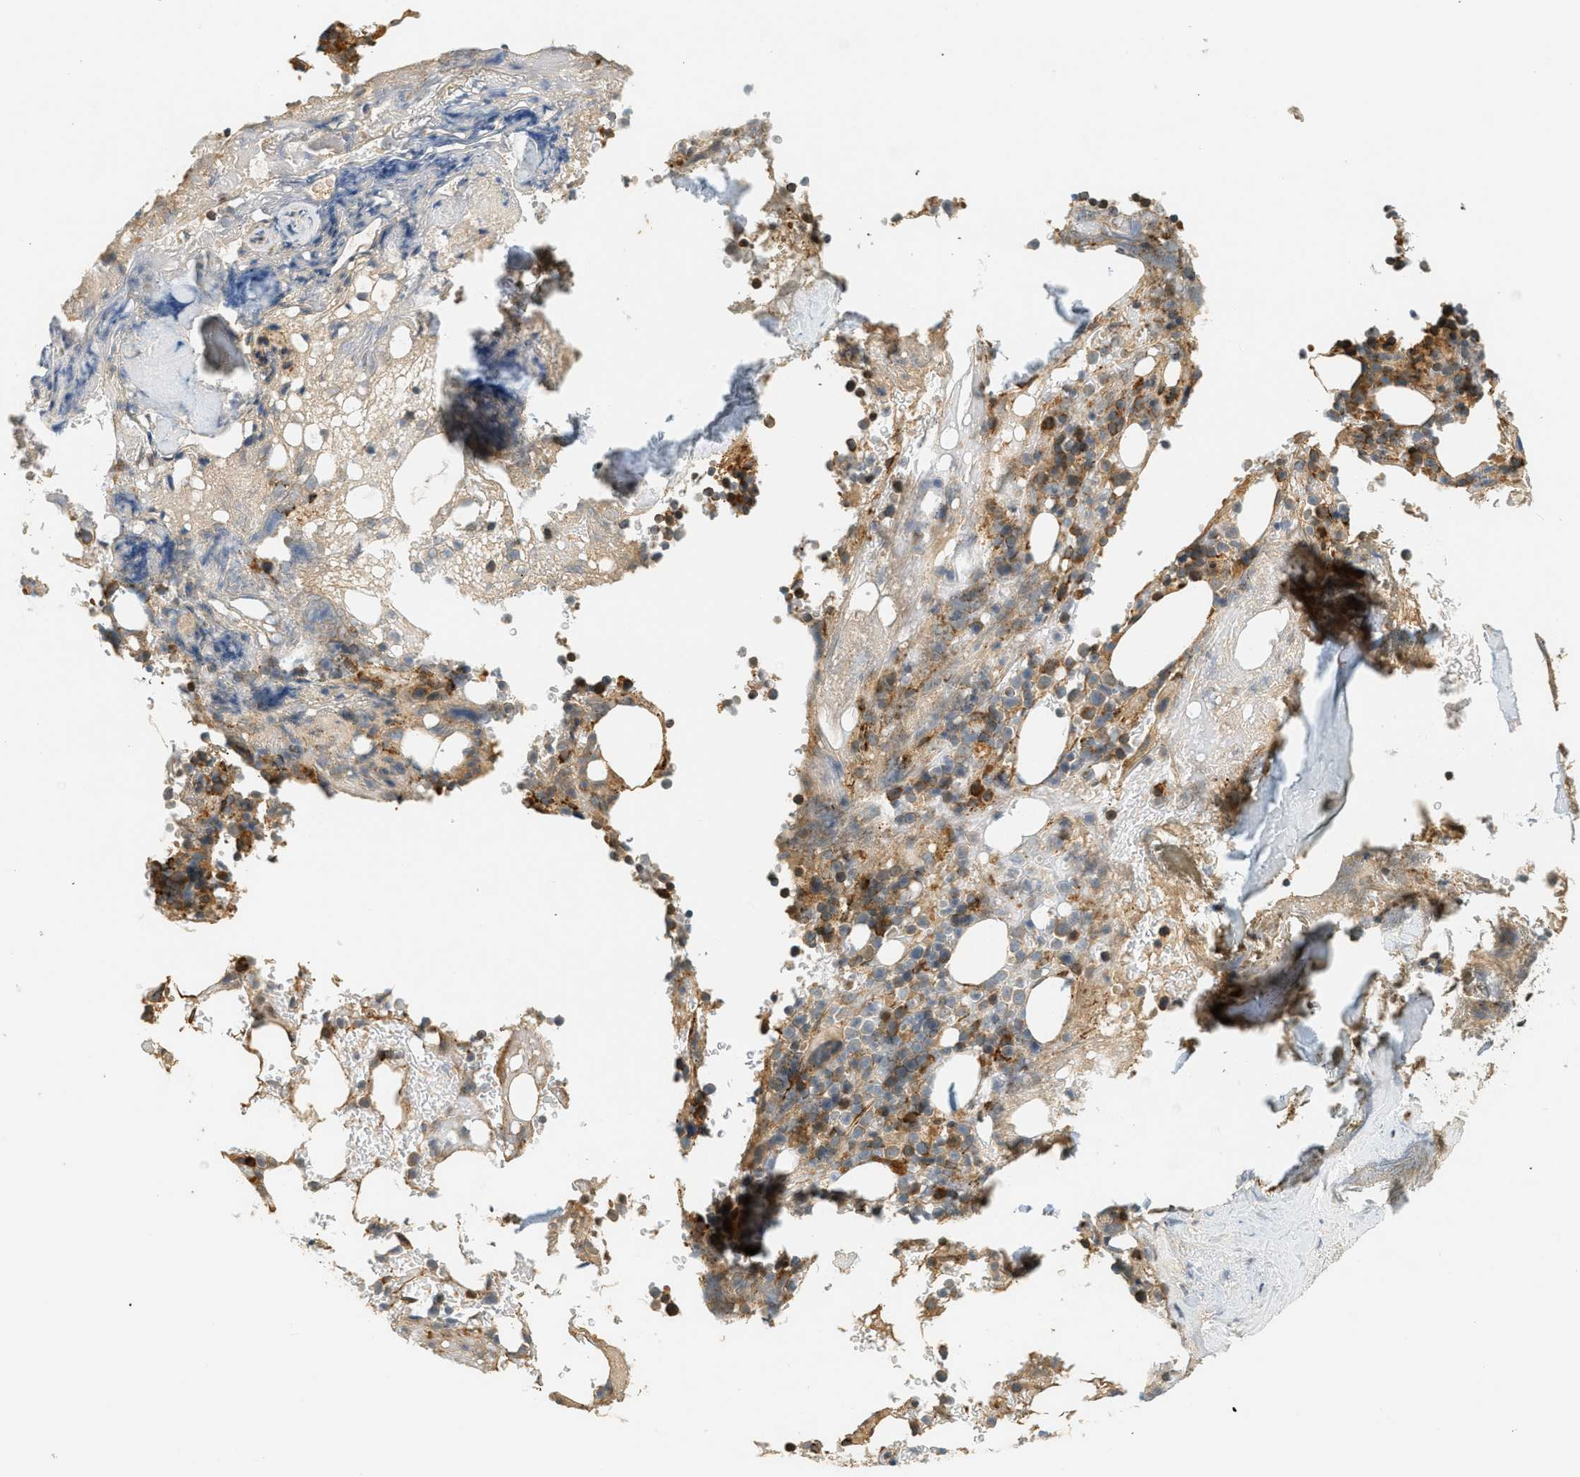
{"staining": {"intensity": "weak", "quantity": "25%-75%", "location": "cytoplasmic/membranous"}, "tissue": "bone marrow", "cell_type": "Hematopoietic cells", "image_type": "normal", "snomed": [{"axis": "morphology", "description": "Normal tissue, NOS"}, {"axis": "topography", "description": "Bone marrow"}], "caption": "A brown stain highlights weak cytoplasmic/membranous staining of a protein in hematopoietic cells of unremarkable bone marrow.", "gene": "PDK1", "patient": {"sex": "female", "age": 73}}